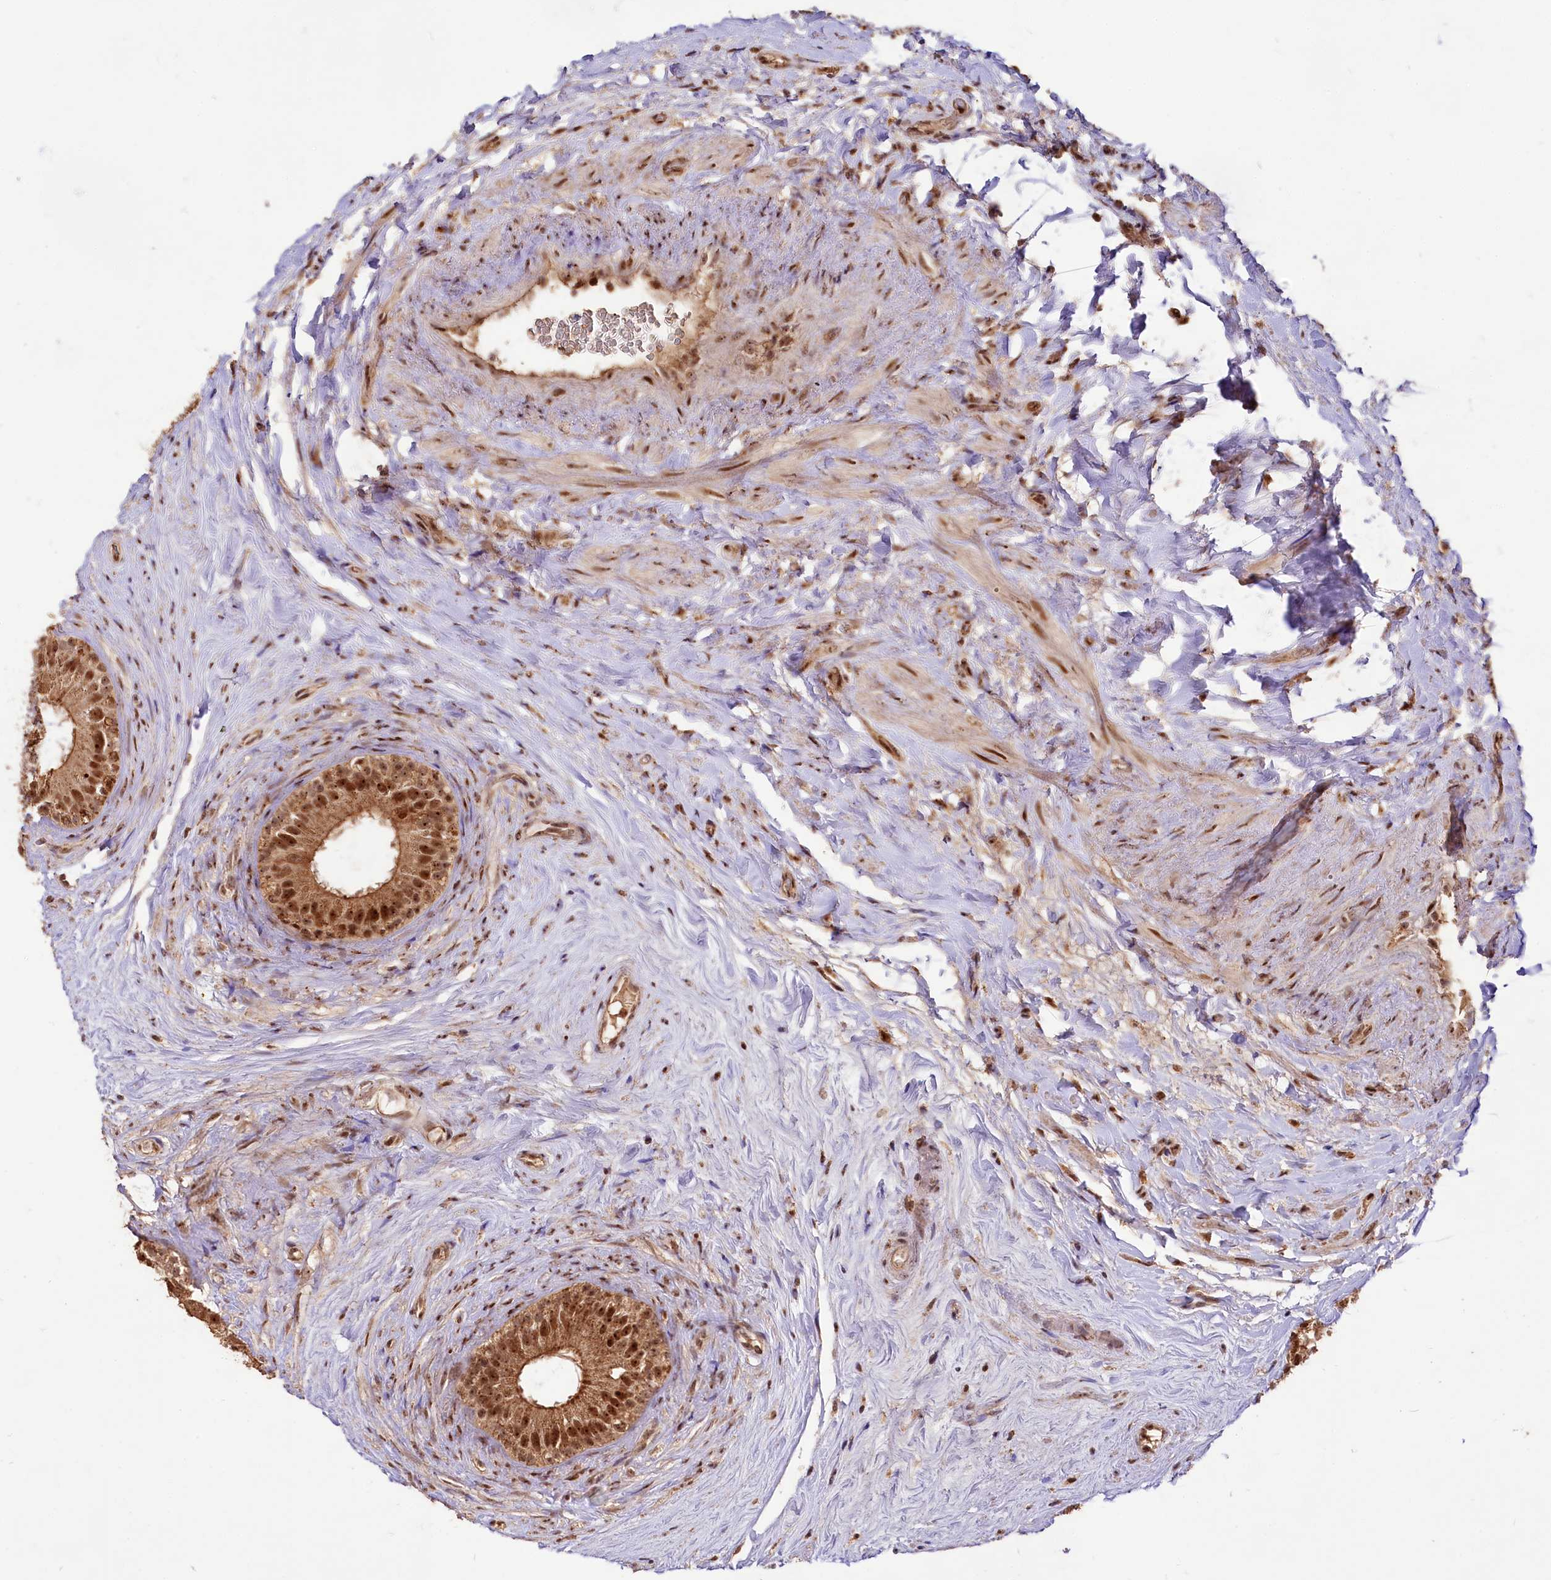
{"staining": {"intensity": "strong", "quantity": ">75%", "location": "cytoplasmic/membranous,nuclear"}, "tissue": "epididymis", "cell_type": "Glandular cells", "image_type": "normal", "snomed": [{"axis": "morphology", "description": "Normal tissue, NOS"}, {"axis": "topography", "description": "Epididymis"}], "caption": "A photomicrograph of human epididymis stained for a protein reveals strong cytoplasmic/membranous,nuclear brown staining in glandular cells.", "gene": "RRP8", "patient": {"sex": "male", "age": 84}}